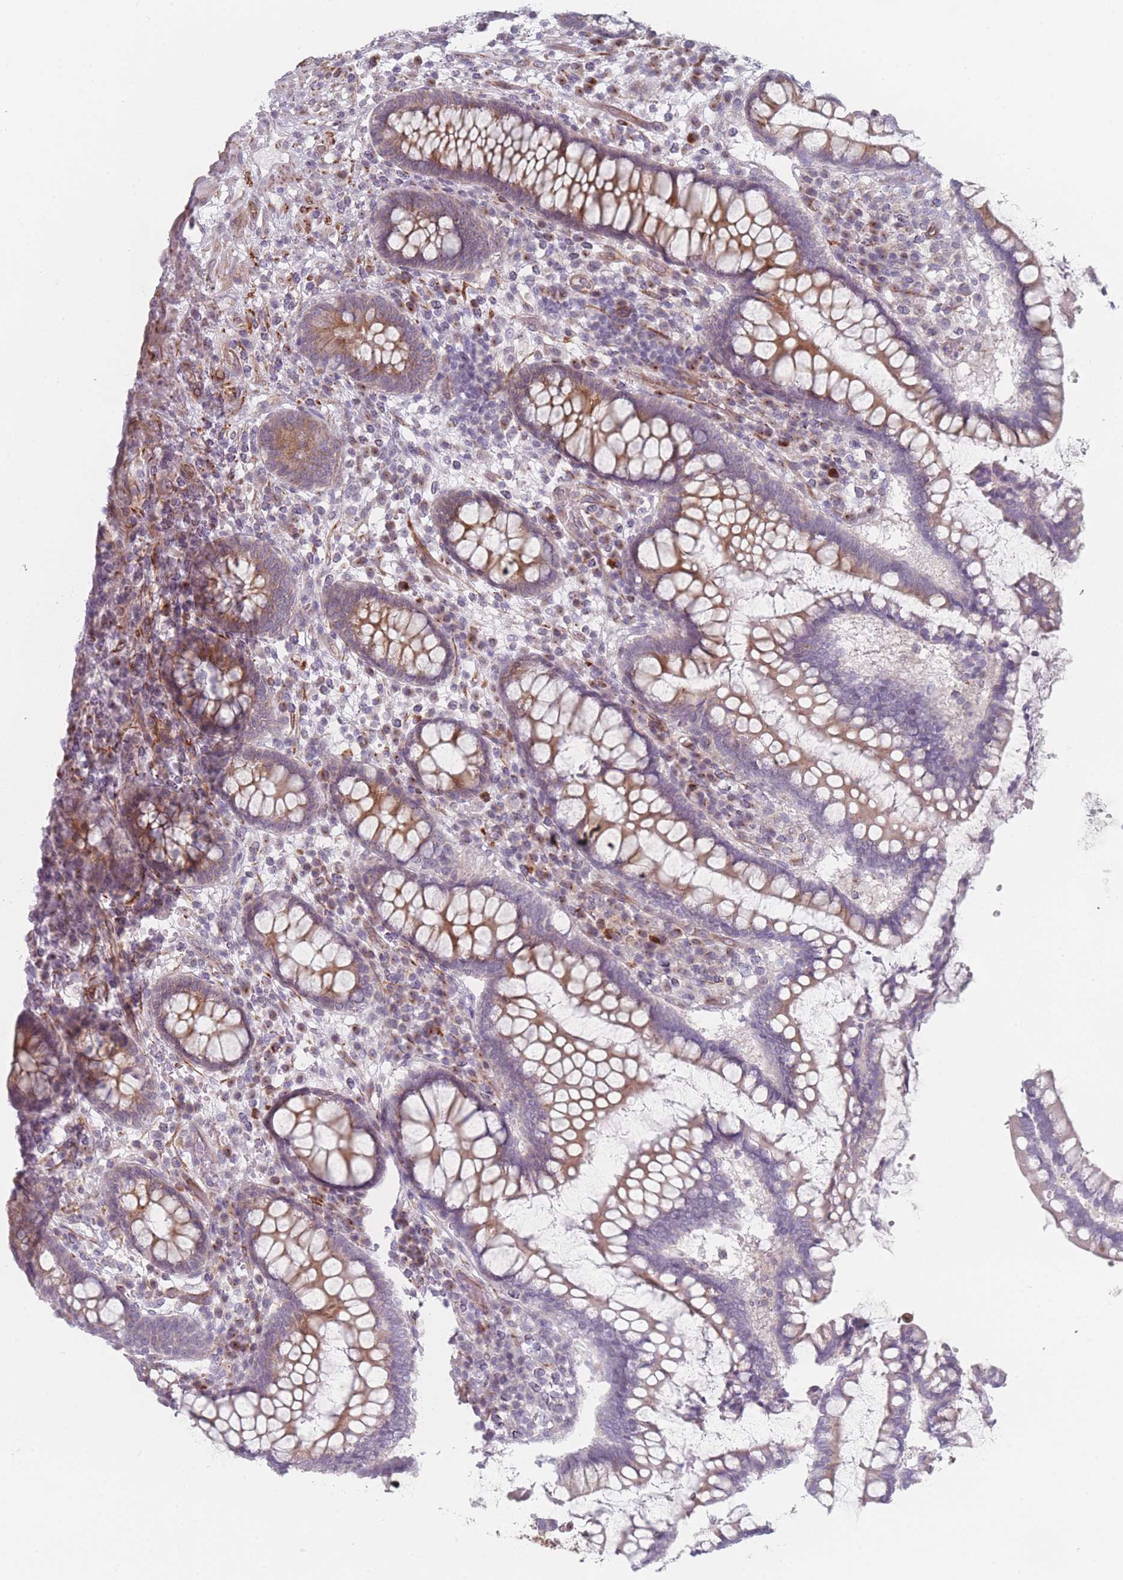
{"staining": {"intensity": "moderate", "quantity": ">75%", "location": "cytoplasmic/membranous"}, "tissue": "colon", "cell_type": "Endothelial cells", "image_type": "normal", "snomed": [{"axis": "morphology", "description": "Normal tissue, NOS"}, {"axis": "topography", "description": "Colon"}], "caption": "IHC (DAB (3,3'-diaminobenzidine)) staining of normal human colon demonstrates moderate cytoplasmic/membranous protein staining in approximately >75% of endothelial cells.", "gene": "RNF4", "patient": {"sex": "female", "age": 79}}